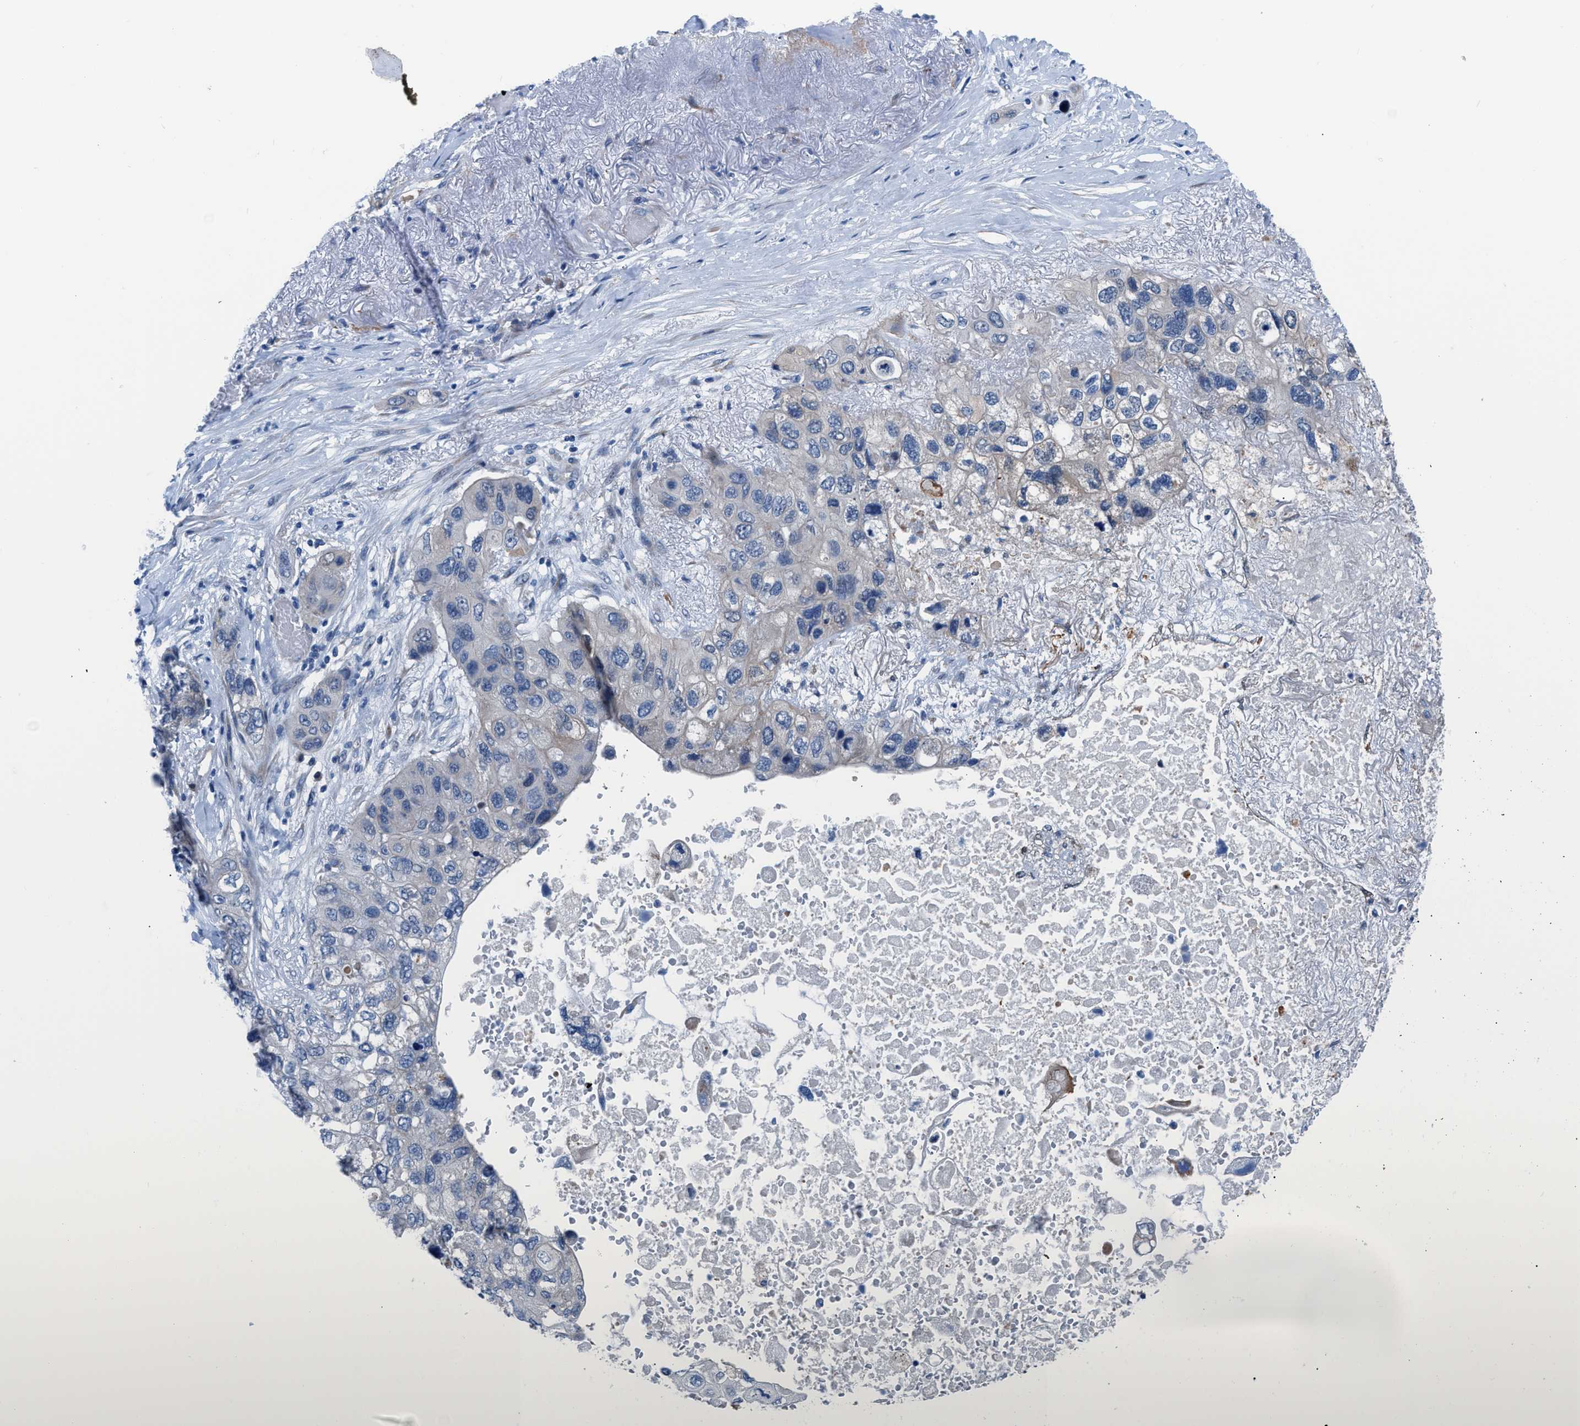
{"staining": {"intensity": "weak", "quantity": "<25%", "location": "cytoplasmic/membranous"}, "tissue": "lung cancer", "cell_type": "Tumor cells", "image_type": "cancer", "snomed": [{"axis": "morphology", "description": "Squamous cell carcinoma, NOS"}, {"axis": "topography", "description": "Lung"}], "caption": "Protein analysis of lung squamous cell carcinoma displays no significant expression in tumor cells.", "gene": "UAP1", "patient": {"sex": "female", "age": 73}}